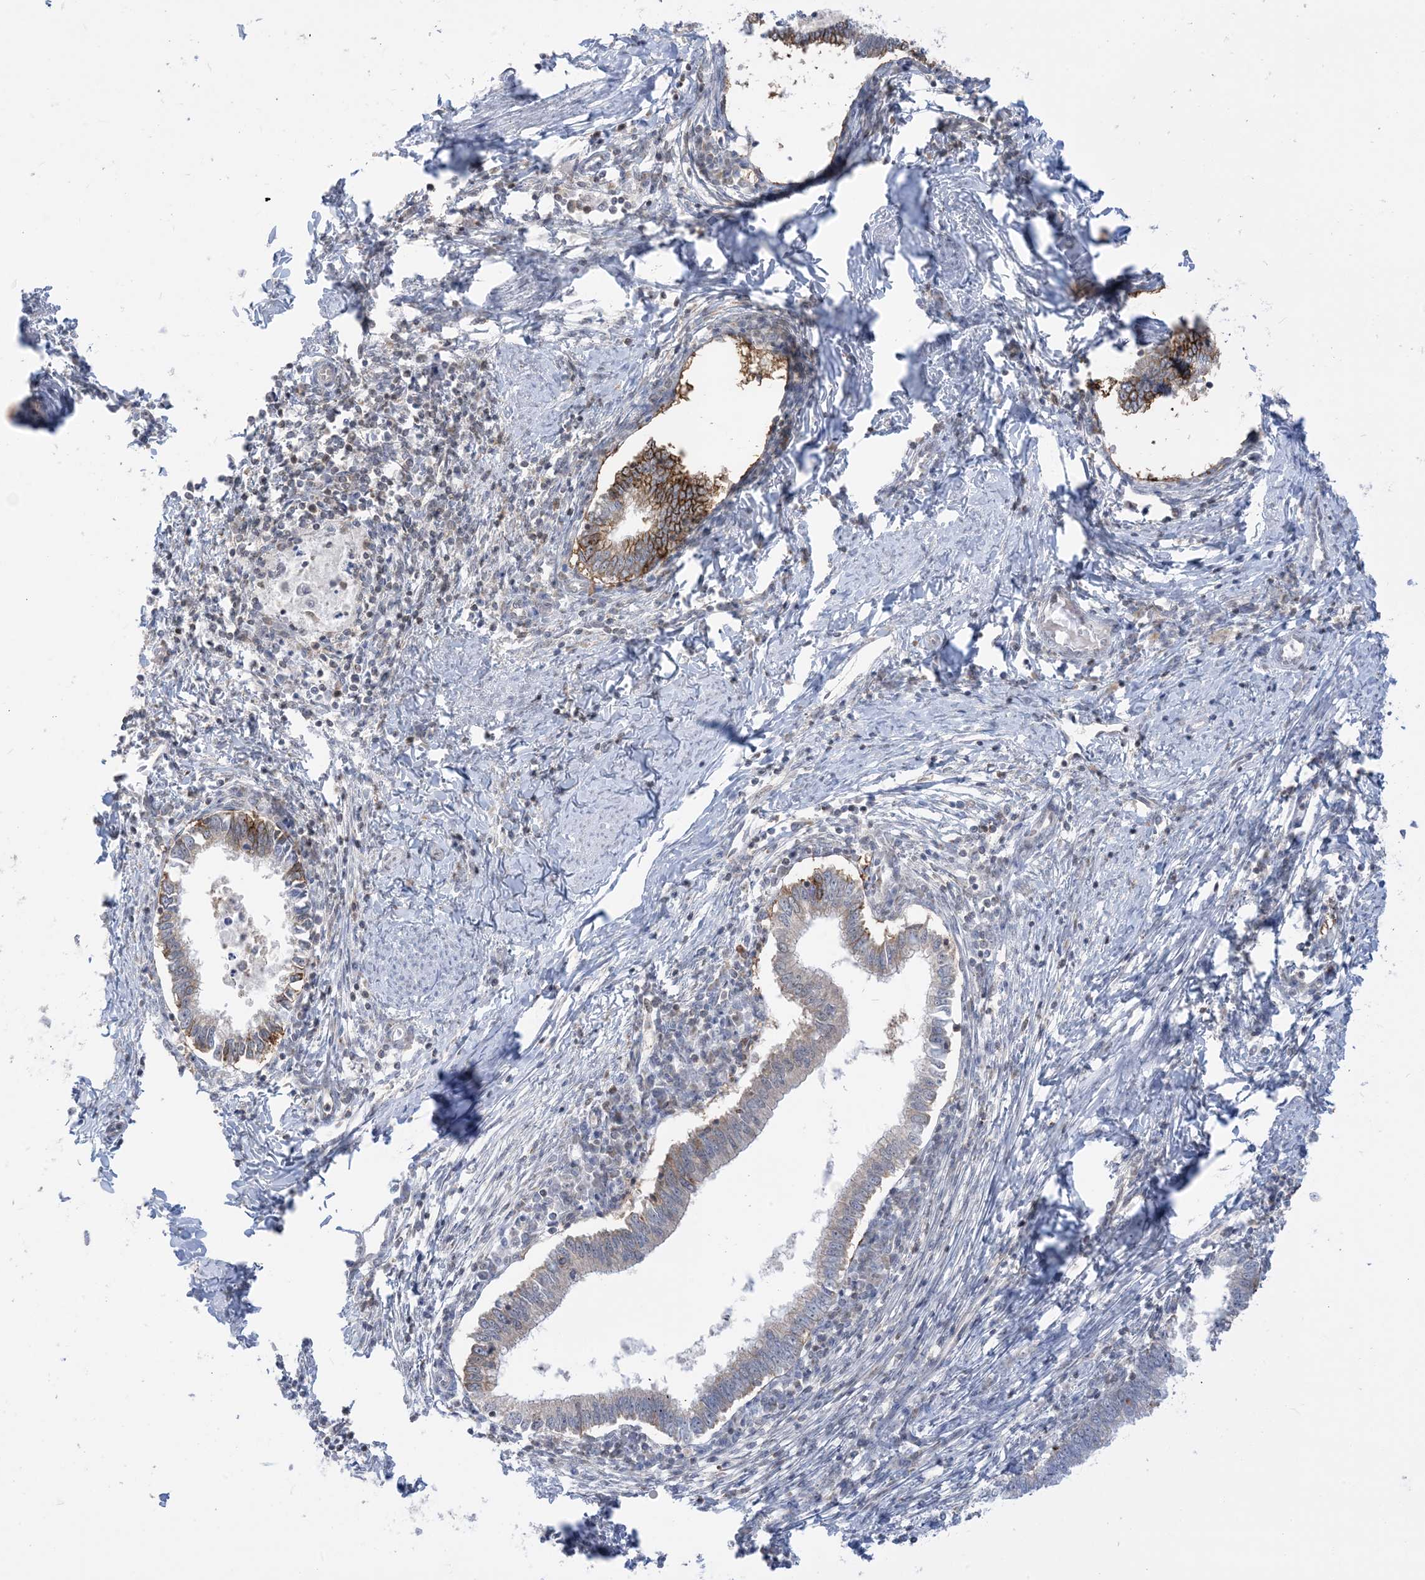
{"staining": {"intensity": "strong", "quantity": "<25%", "location": "cytoplasmic/membranous"}, "tissue": "cervical cancer", "cell_type": "Tumor cells", "image_type": "cancer", "snomed": [{"axis": "morphology", "description": "Adenocarcinoma, NOS"}, {"axis": "topography", "description": "Cervix"}], "caption": "The image shows staining of cervical cancer, revealing strong cytoplasmic/membranous protein positivity (brown color) within tumor cells. (DAB IHC, brown staining for protein, blue staining for nuclei).", "gene": "CASP4", "patient": {"sex": "female", "age": 36}}